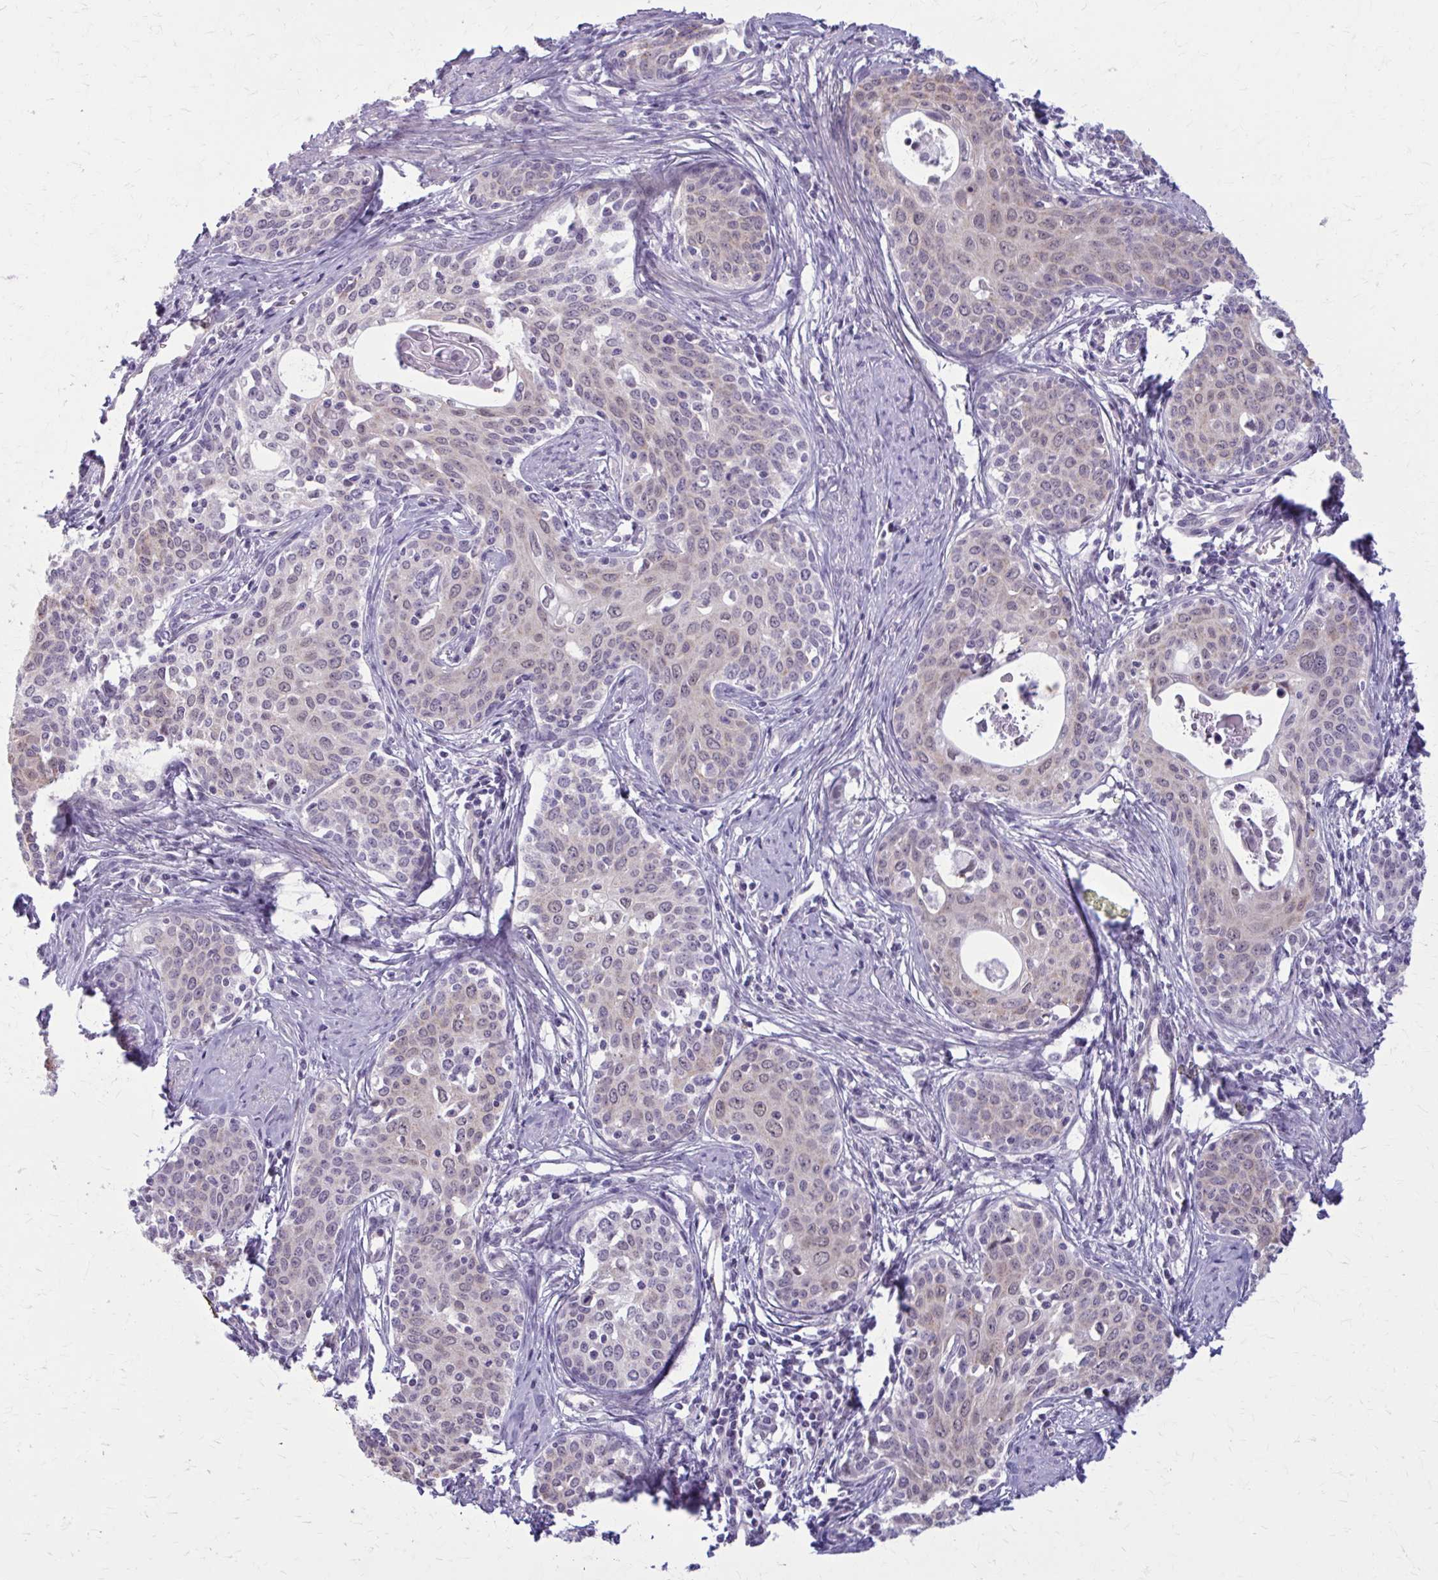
{"staining": {"intensity": "weak", "quantity": "25%-75%", "location": "cytoplasmic/membranous"}, "tissue": "cervical cancer", "cell_type": "Tumor cells", "image_type": "cancer", "snomed": [{"axis": "morphology", "description": "Squamous cell carcinoma, NOS"}, {"axis": "morphology", "description": "Adenocarcinoma, NOS"}, {"axis": "topography", "description": "Cervix"}], "caption": "There is low levels of weak cytoplasmic/membranous staining in tumor cells of cervical cancer (squamous cell carcinoma), as demonstrated by immunohistochemical staining (brown color).", "gene": "NUMBL", "patient": {"sex": "female", "age": 52}}